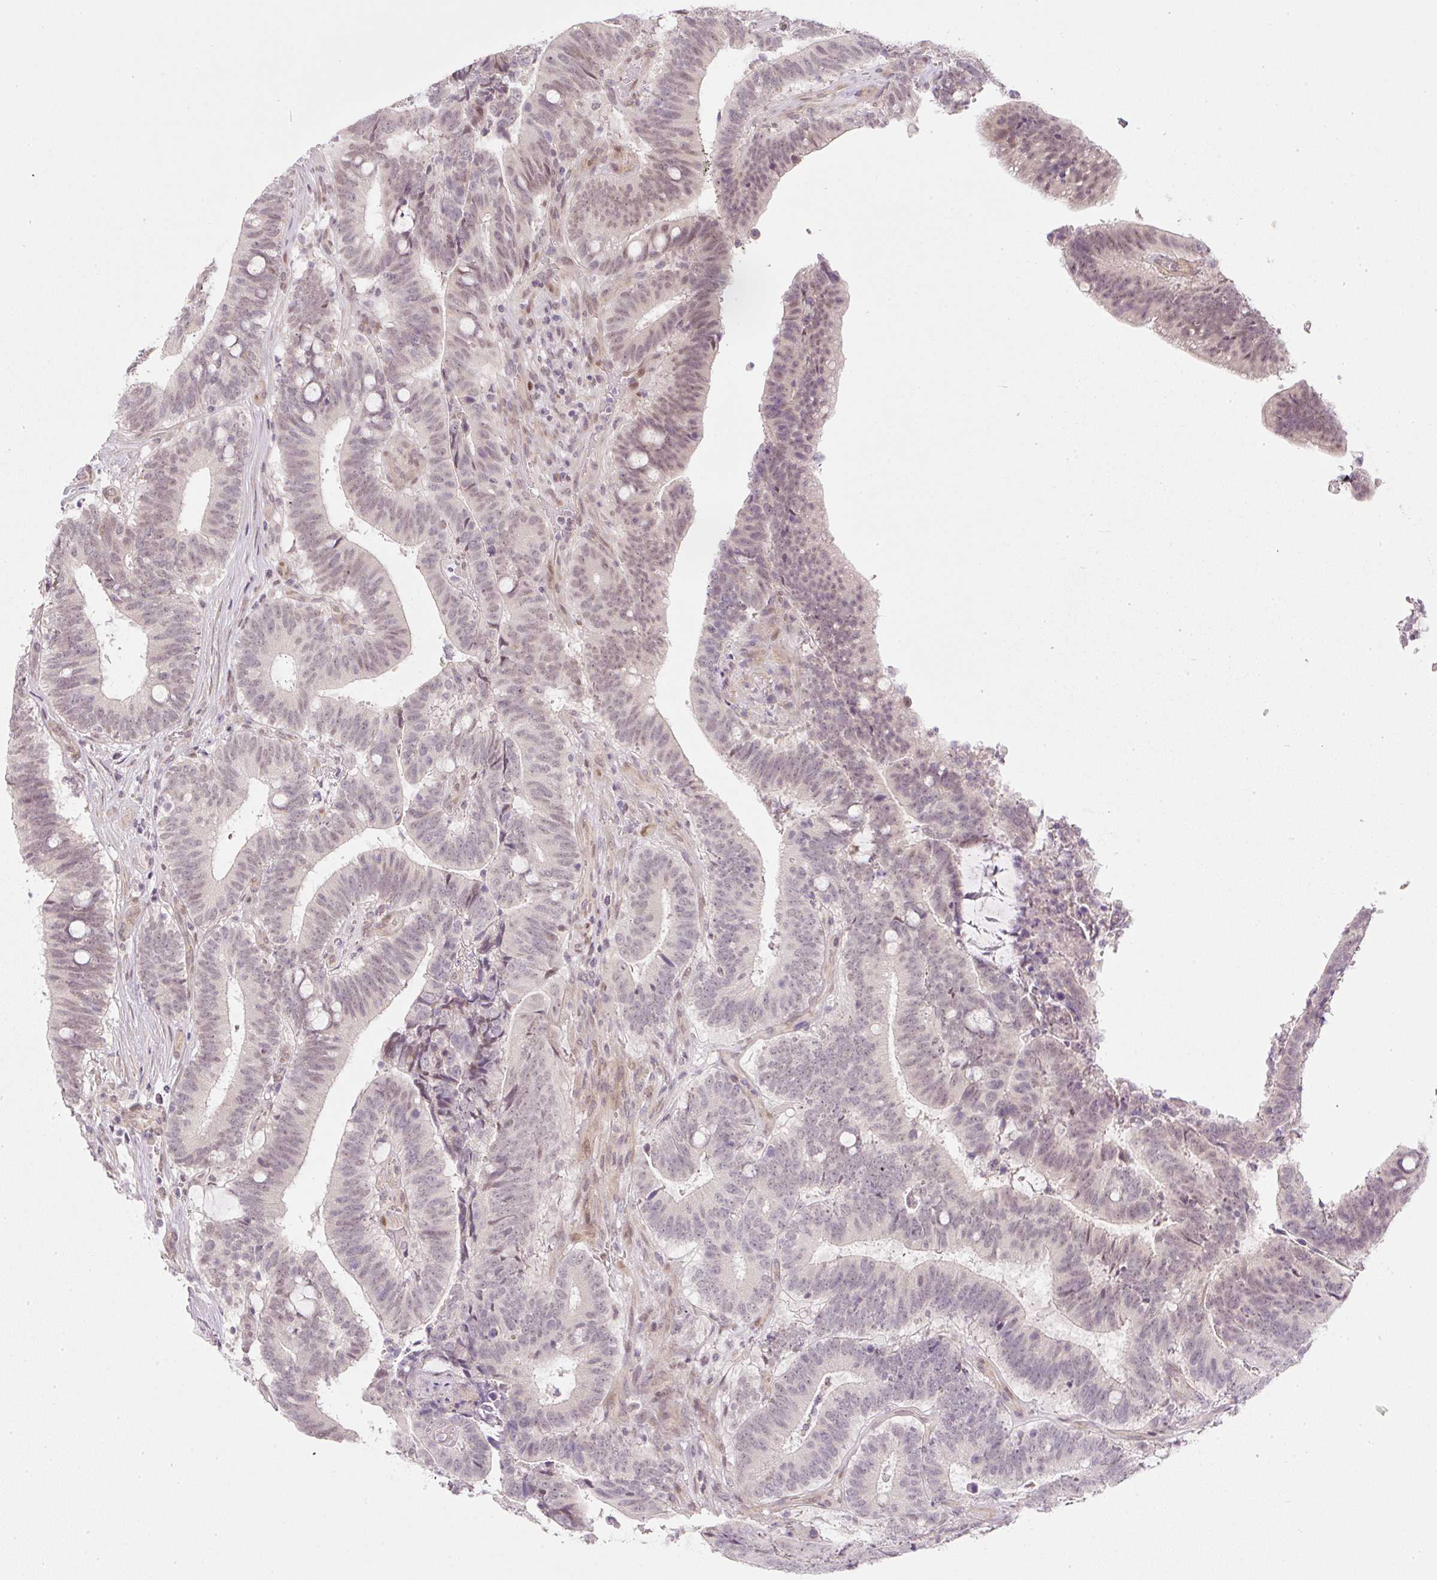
{"staining": {"intensity": "weak", "quantity": "25%-75%", "location": "nuclear"}, "tissue": "colorectal cancer", "cell_type": "Tumor cells", "image_type": "cancer", "snomed": [{"axis": "morphology", "description": "Adenocarcinoma, NOS"}, {"axis": "topography", "description": "Colon"}], "caption": "The immunohistochemical stain labels weak nuclear positivity in tumor cells of adenocarcinoma (colorectal) tissue.", "gene": "DPPA4", "patient": {"sex": "female", "age": 43}}